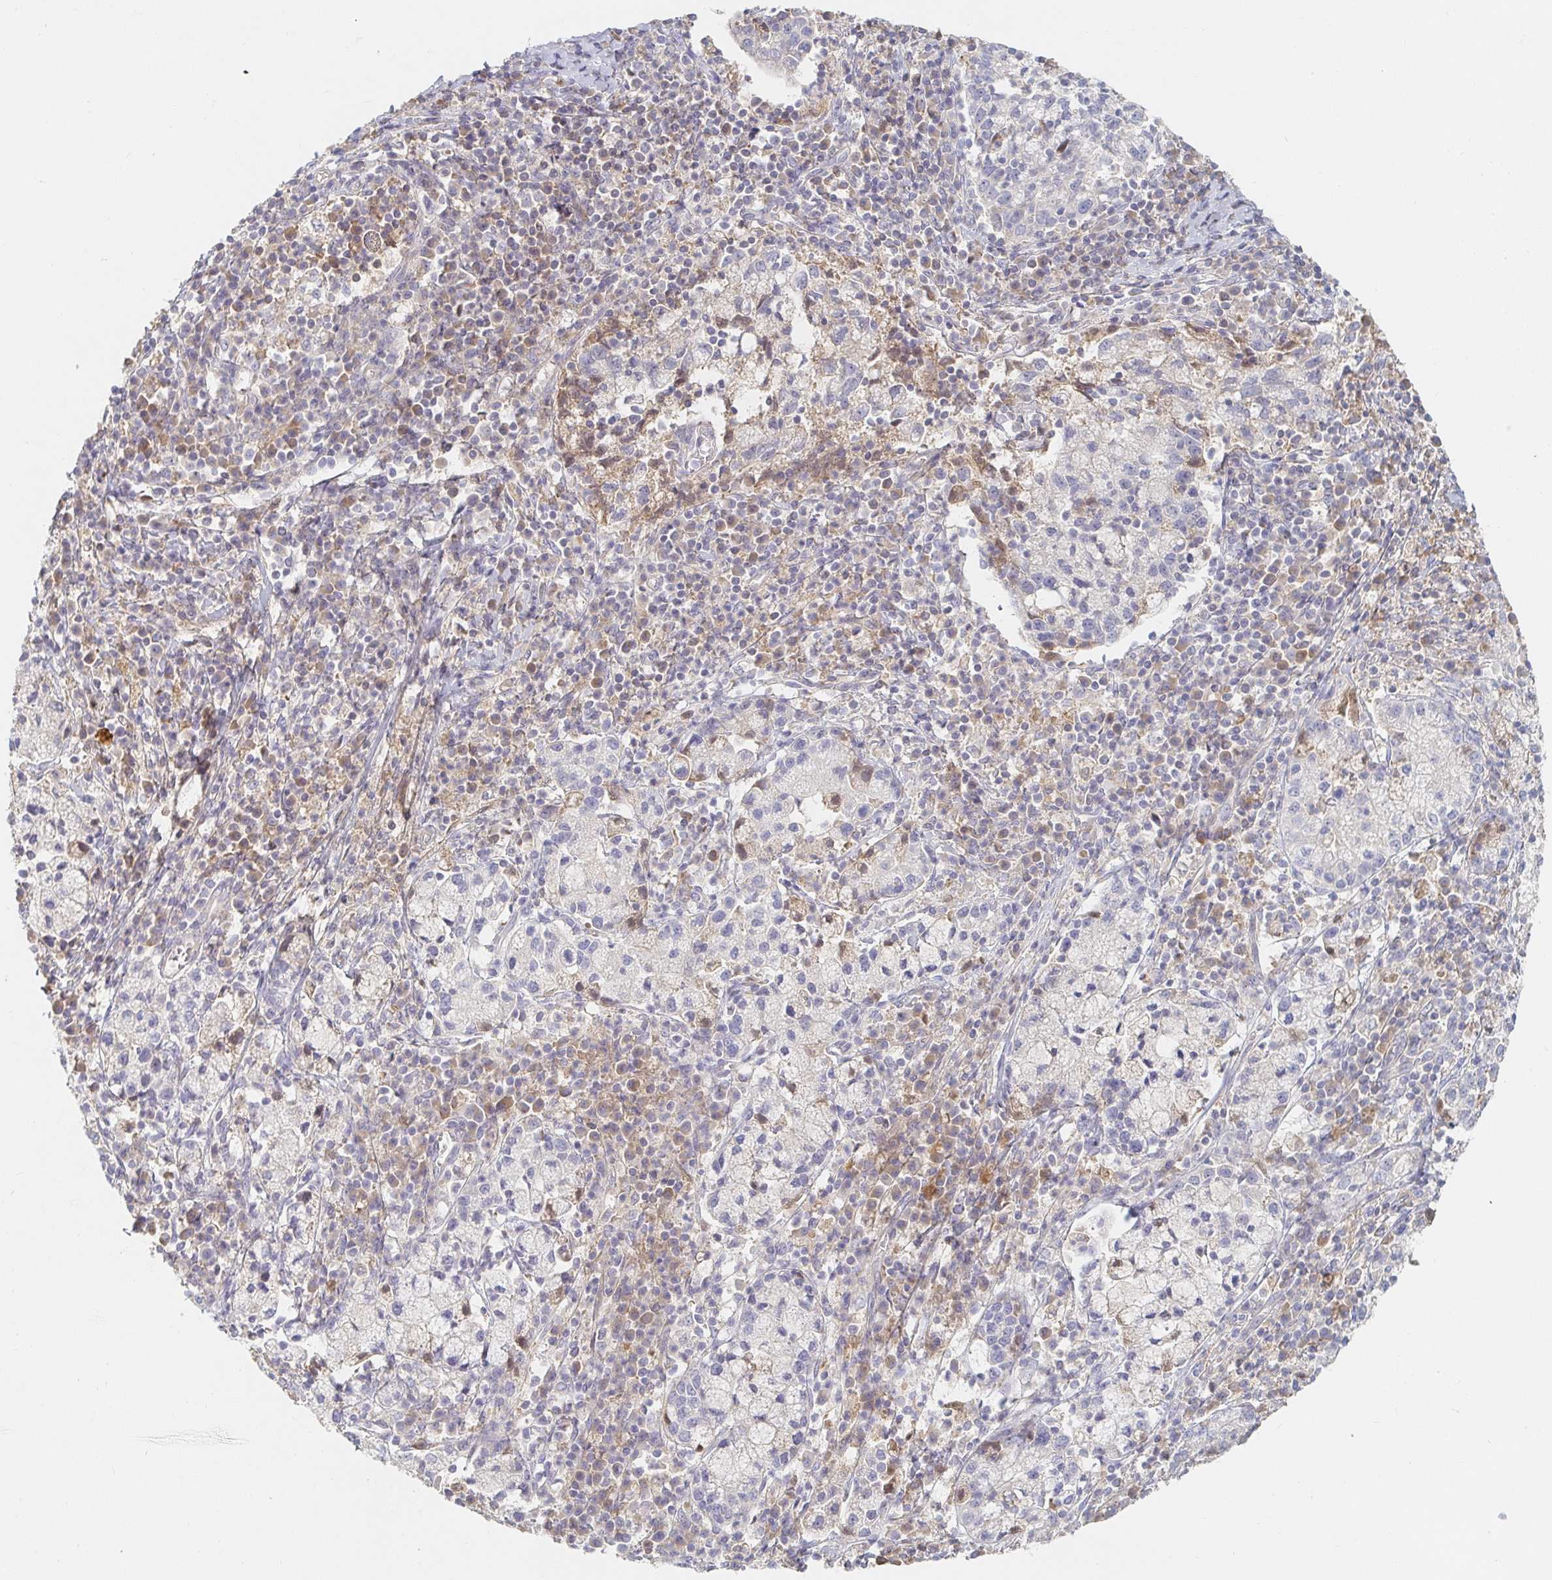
{"staining": {"intensity": "negative", "quantity": "none", "location": "none"}, "tissue": "cervical cancer", "cell_type": "Tumor cells", "image_type": "cancer", "snomed": [{"axis": "morphology", "description": "Normal tissue, NOS"}, {"axis": "morphology", "description": "Adenocarcinoma, NOS"}, {"axis": "topography", "description": "Cervix"}], "caption": "This is an immunohistochemistry (IHC) micrograph of human adenocarcinoma (cervical). There is no expression in tumor cells.", "gene": "NME9", "patient": {"sex": "female", "age": 44}}